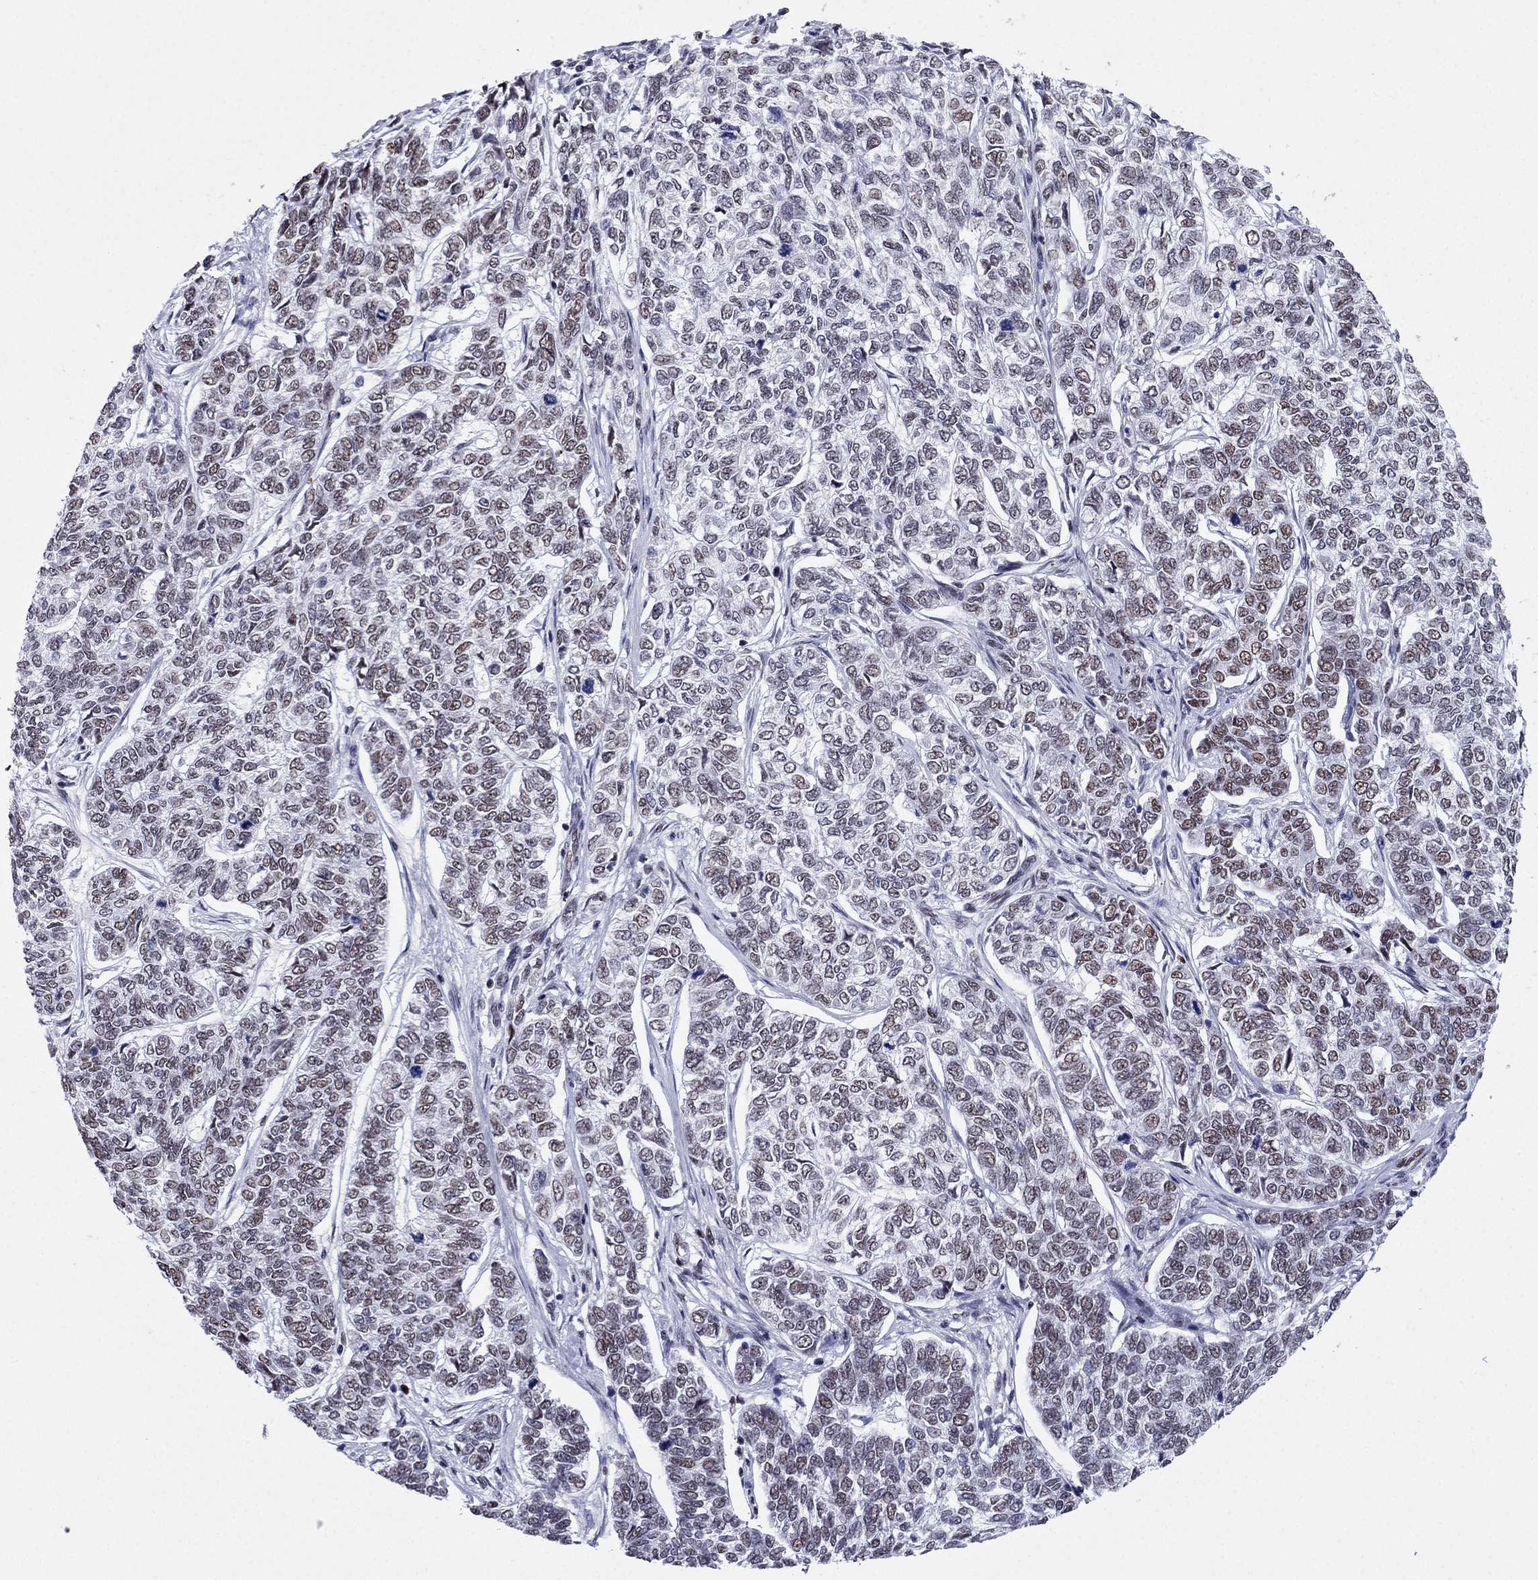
{"staining": {"intensity": "moderate", "quantity": ">75%", "location": "nuclear"}, "tissue": "skin cancer", "cell_type": "Tumor cells", "image_type": "cancer", "snomed": [{"axis": "morphology", "description": "Basal cell carcinoma"}, {"axis": "topography", "description": "Skin"}], "caption": "A photomicrograph of skin cancer (basal cell carcinoma) stained for a protein displays moderate nuclear brown staining in tumor cells.", "gene": "PPM1G", "patient": {"sex": "female", "age": 65}}